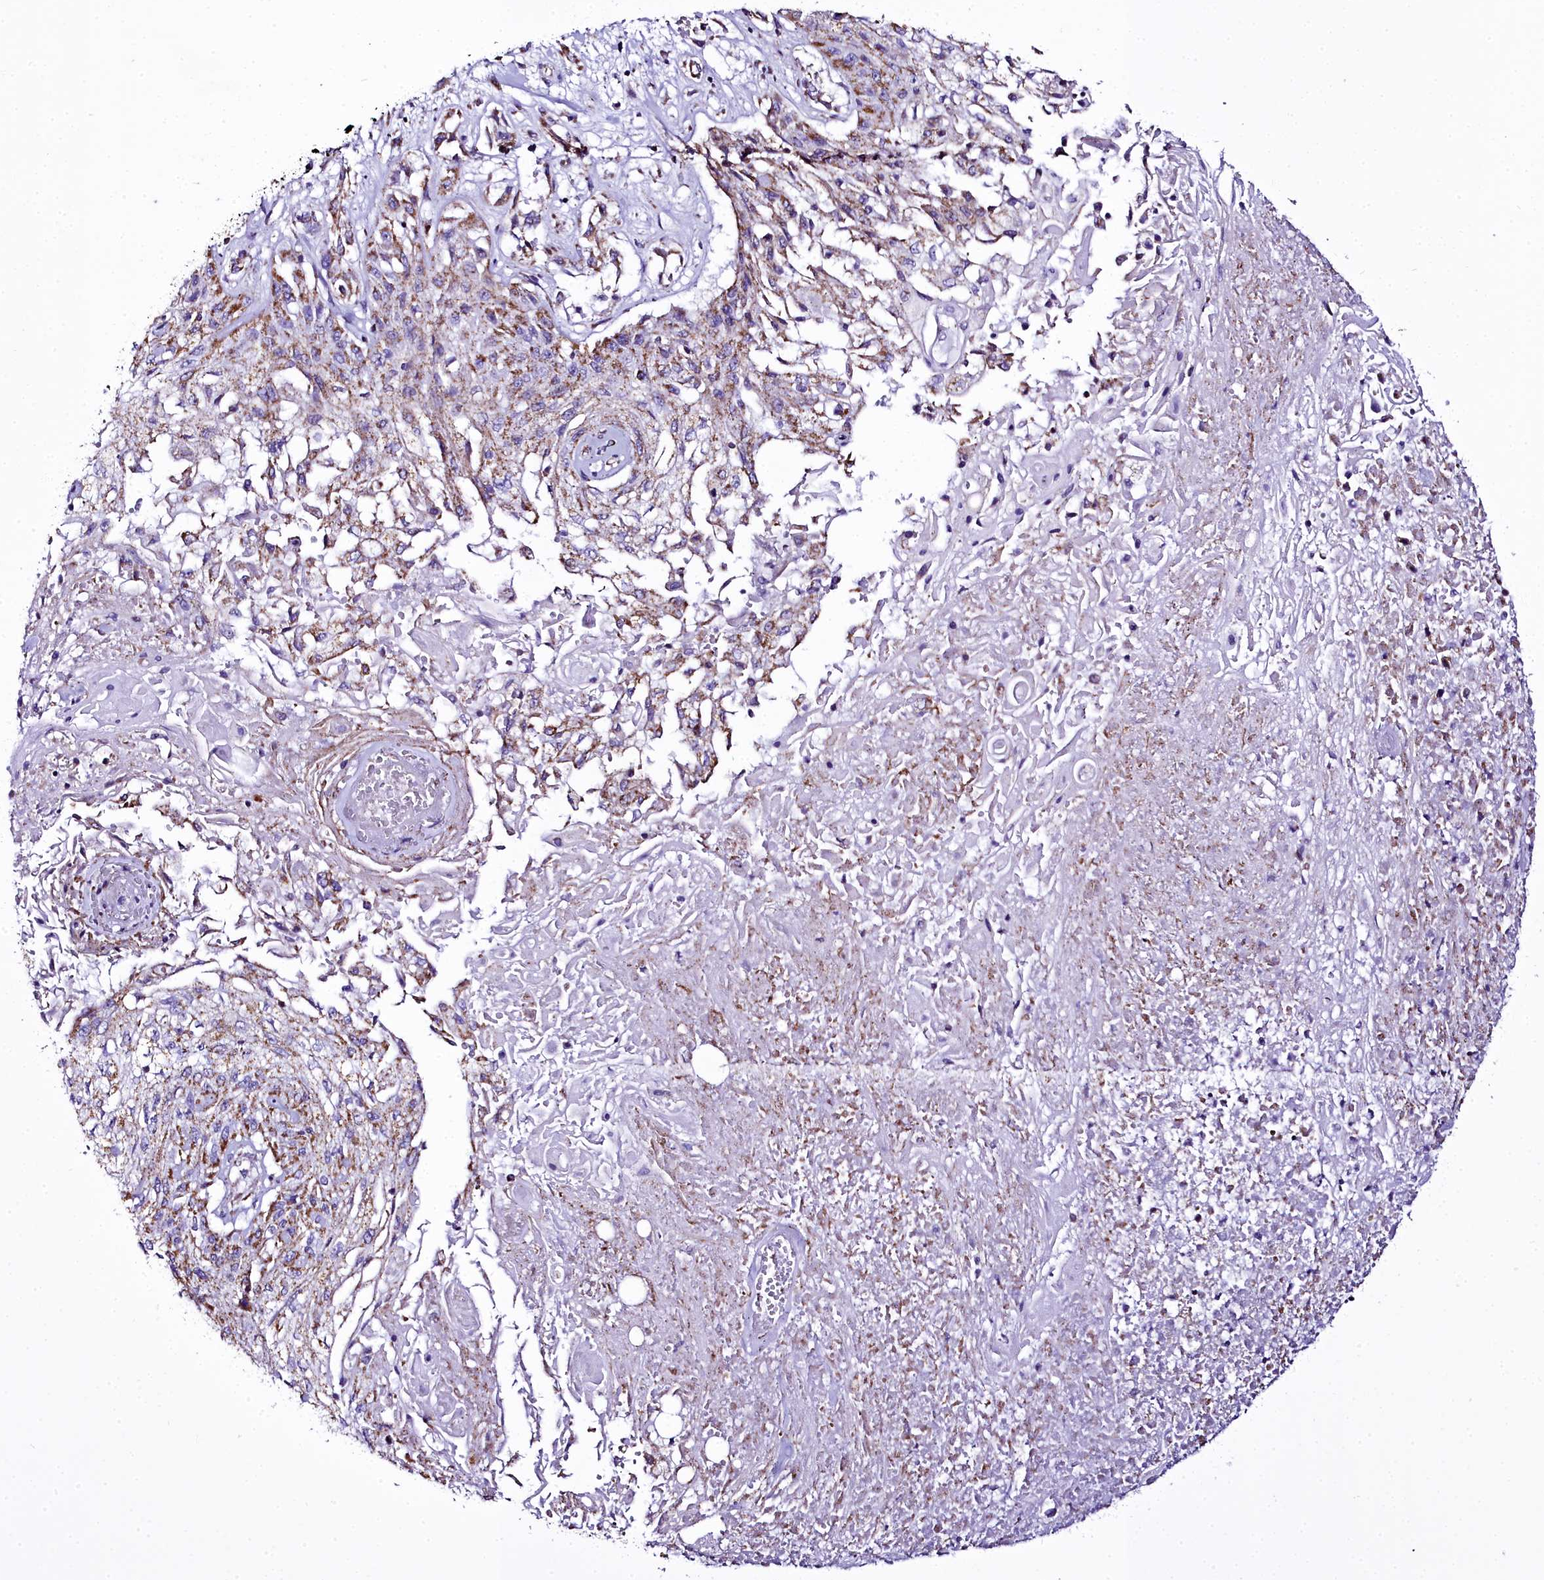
{"staining": {"intensity": "moderate", "quantity": ">75%", "location": "cytoplasmic/membranous"}, "tissue": "skin cancer", "cell_type": "Tumor cells", "image_type": "cancer", "snomed": [{"axis": "morphology", "description": "Squamous cell carcinoma, NOS"}, {"axis": "morphology", "description": "Squamous cell carcinoma, metastatic, NOS"}, {"axis": "topography", "description": "Skin"}, {"axis": "topography", "description": "Lymph node"}], "caption": "Skin cancer stained with a protein marker displays moderate staining in tumor cells.", "gene": "WDFY3", "patient": {"sex": "male", "age": 75}}